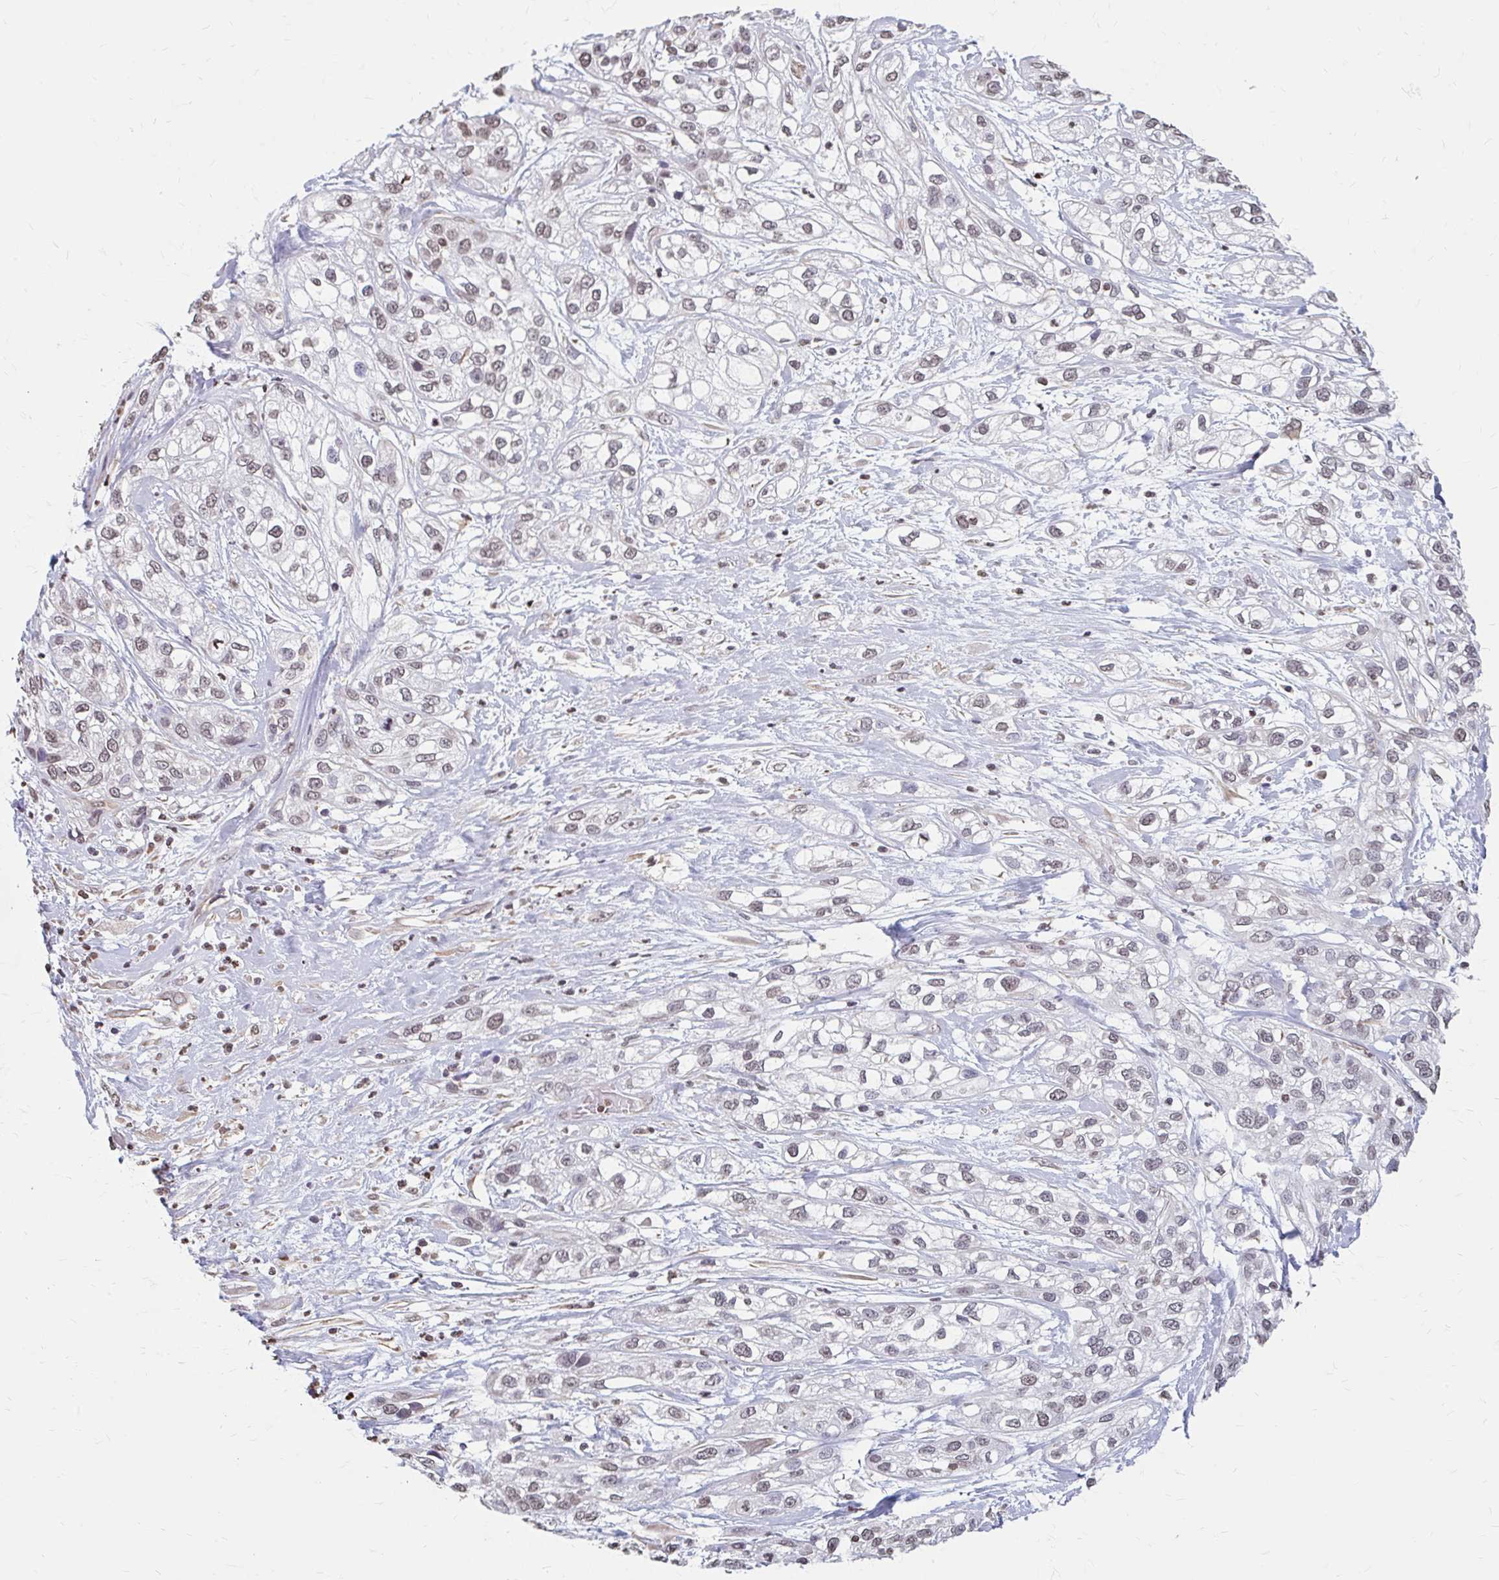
{"staining": {"intensity": "moderate", "quantity": ">75%", "location": "nuclear"}, "tissue": "skin cancer", "cell_type": "Tumor cells", "image_type": "cancer", "snomed": [{"axis": "morphology", "description": "Squamous cell carcinoma, NOS"}, {"axis": "topography", "description": "Skin"}], "caption": "Protein expression analysis of skin cancer displays moderate nuclear positivity in about >75% of tumor cells. Nuclei are stained in blue.", "gene": "ORC3", "patient": {"sex": "male", "age": 82}}